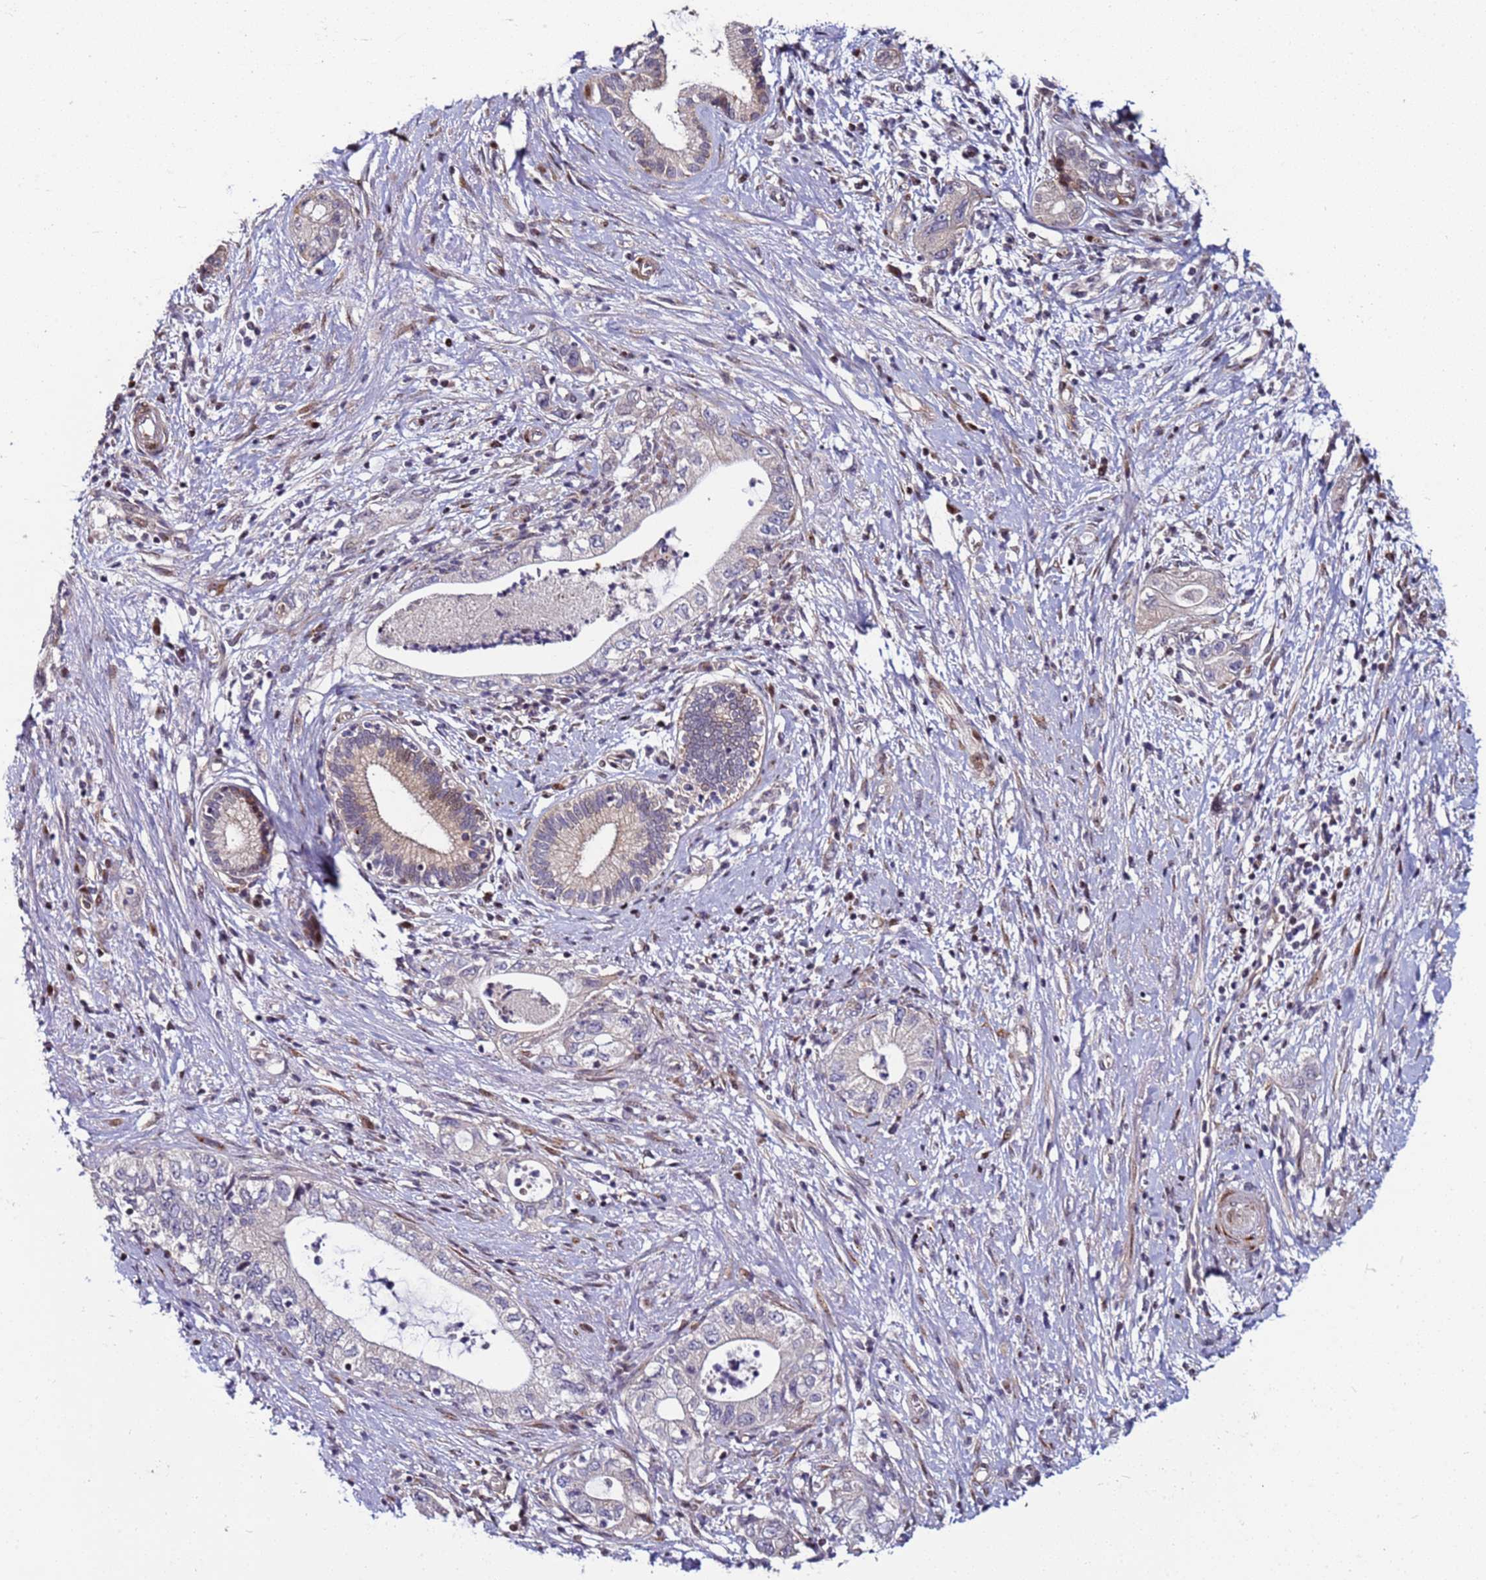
{"staining": {"intensity": "moderate", "quantity": "<25%", "location": "cytoplasmic/membranous,nuclear"}, "tissue": "pancreatic cancer", "cell_type": "Tumor cells", "image_type": "cancer", "snomed": [{"axis": "morphology", "description": "Adenocarcinoma, NOS"}, {"axis": "topography", "description": "Pancreas"}], "caption": "This micrograph demonstrates immunohistochemistry staining of human adenocarcinoma (pancreatic), with low moderate cytoplasmic/membranous and nuclear staining in about <25% of tumor cells.", "gene": "WBP11", "patient": {"sex": "female", "age": 73}}